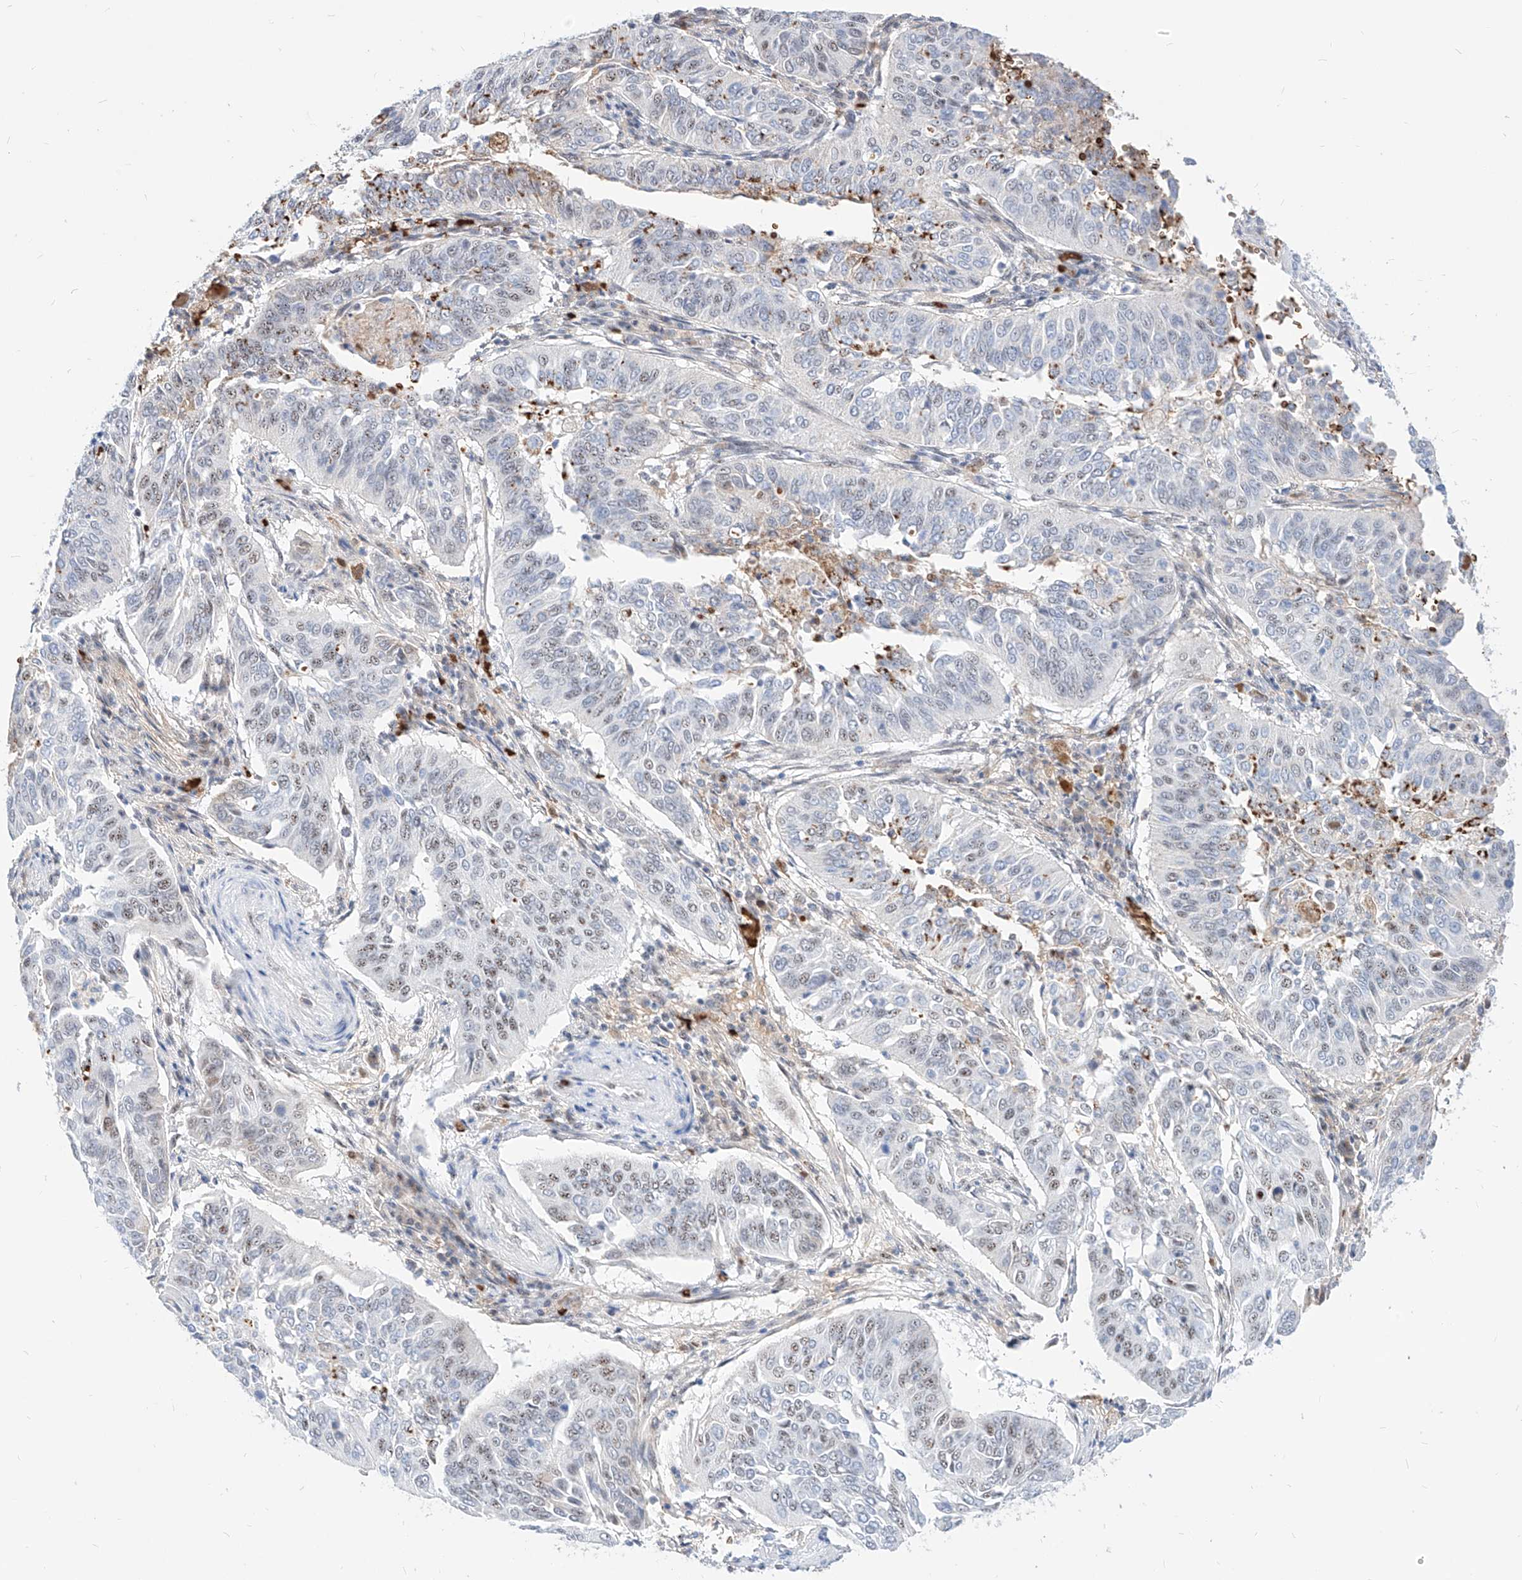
{"staining": {"intensity": "moderate", "quantity": "25%-75%", "location": "nuclear"}, "tissue": "cervical cancer", "cell_type": "Tumor cells", "image_type": "cancer", "snomed": [{"axis": "morphology", "description": "Normal tissue, NOS"}, {"axis": "morphology", "description": "Squamous cell carcinoma, NOS"}, {"axis": "topography", "description": "Cervix"}], "caption": "A medium amount of moderate nuclear expression is appreciated in about 25%-75% of tumor cells in squamous cell carcinoma (cervical) tissue.", "gene": "ZFP42", "patient": {"sex": "female", "age": 39}}